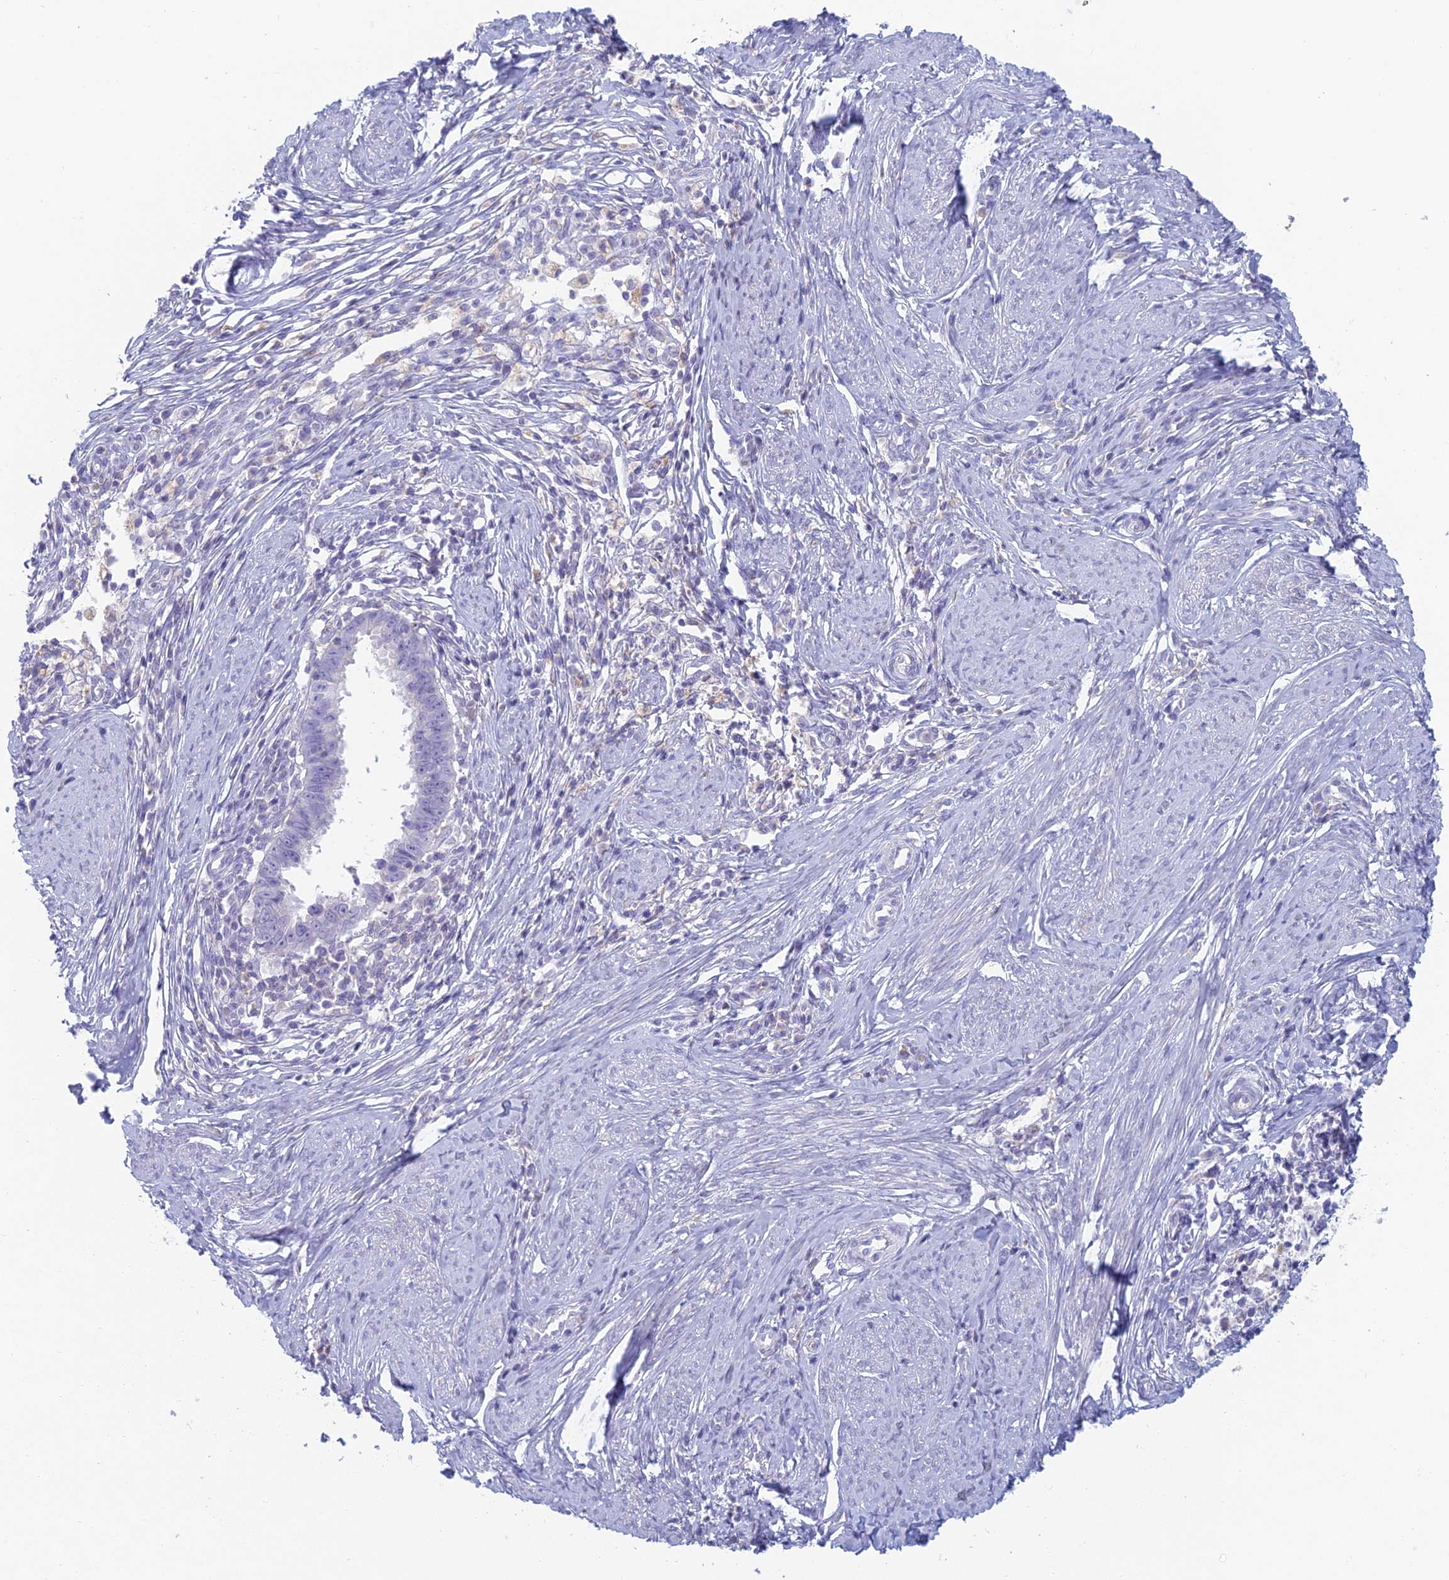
{"staining": {"intensity": "negative", "quantity": "none", "location": "none"}, "tissue": "cervical cancer", "cell_type": "Tumor cells", "image_type": "cancer", "snomed": [{"axis": "morphology", "description": "Adenocarcinoma, NOS"}, {"axis": "topography", "description": "Cervix"}], "caption": "Human cervical cancer (adenocarcinoma) stained for a protein using immunohistochemistry shows no staining in tumor cells.", "gene": "FERD3L", "patient": {"sex": "female", "age": 36}}